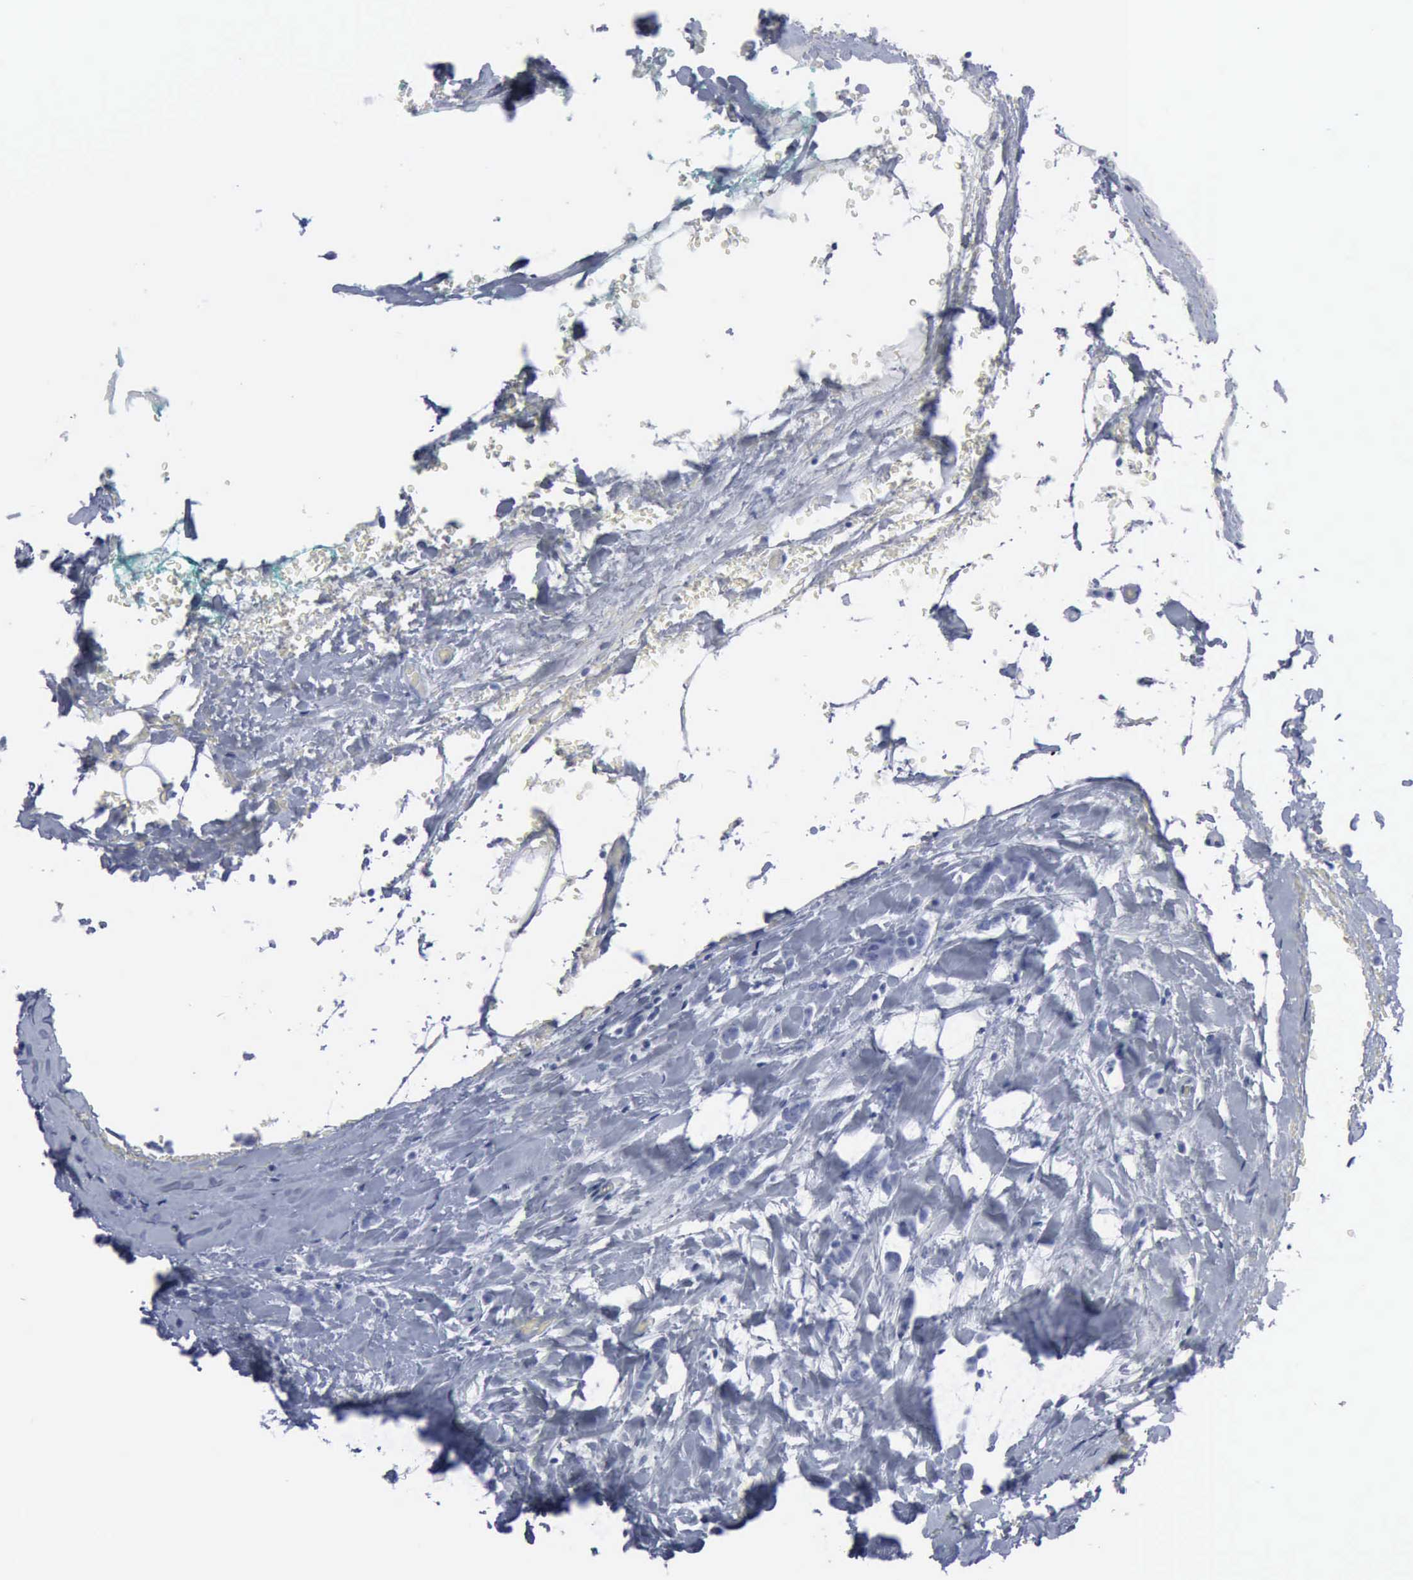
{"staining": {"intensity": "negative", "quantity": "none", "location": "none"}, "tissue": "breast cancer", "cell_type": "Tumor cells", "image_type": "cancer", "snomed": [{"axis": "morphology", "description": "Lobular carcinoma"}, {"axis": "topography", "description": "Breast"}], "caption": "This image is of breast cancer stained with immunohistochemistry (IHC) to label a protein in brown with the nuclei are counter-stained blue. There is no expression in tumor cells. The staining is performed using DAB (3,3'-diaminobenzidine) brown chromogen with nuclei counter-stained in using hematoxylin.", "gene": "VCAM1", "patient": {"sex": "female", "age": 60}}